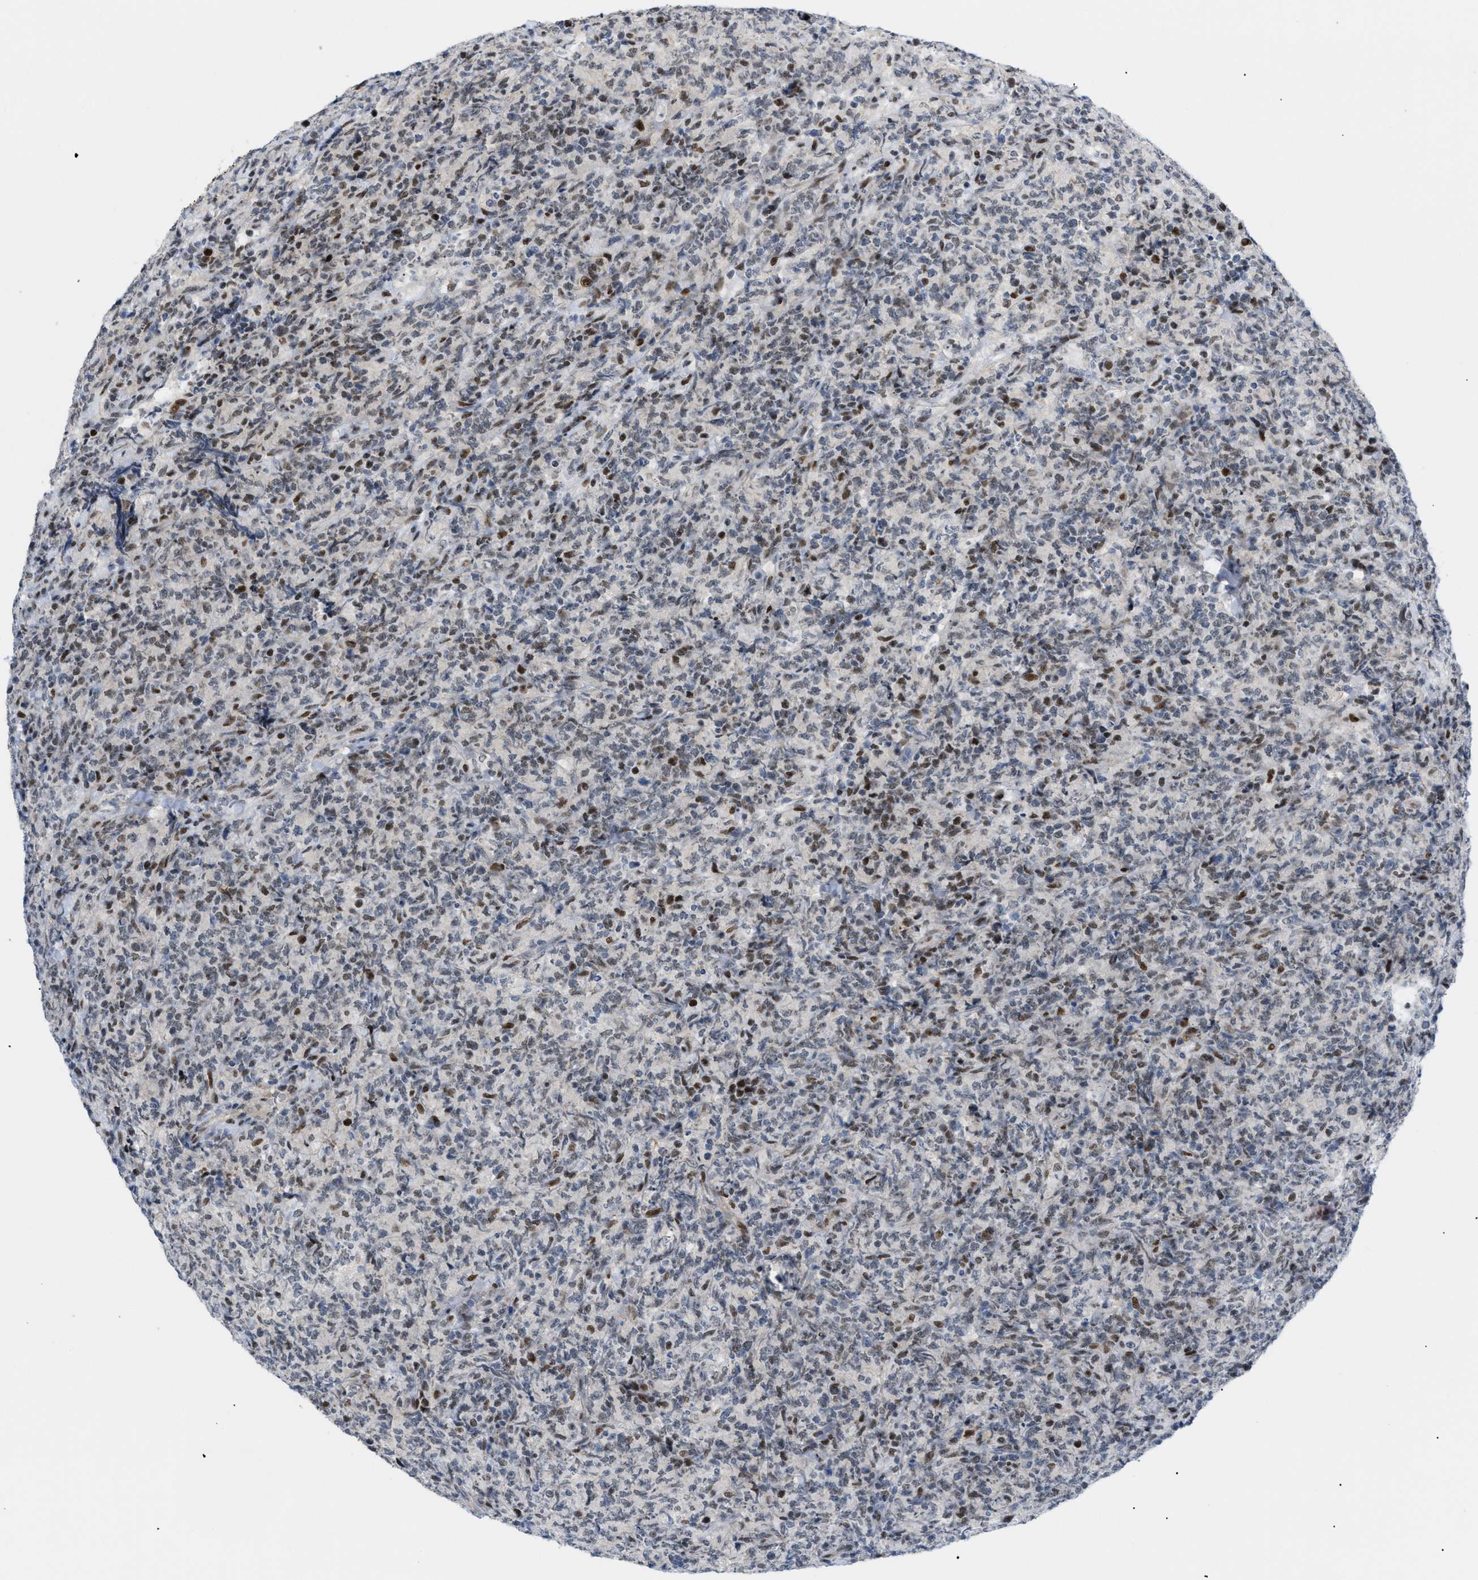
{"staining": {"intensity": "moderate", "quantity": ">75%", "location": "nuclear"}, "tissue": "lymphoma", "cell_type": "Tumor cells", "image_type": "cancer", "snomed": [{"axis": "morphology", "description": "Malignant lymphoma, non-Hodgkin's type, High grade"}, {"axis": "topography", "description": "Tonsil"}], "caption": "High-power microscopy captured an immunohistochemistry (IHC) micrograph of high-grade malignant lymphoma, non-Hodgkin's type, revealing moderate nuclear staining in about >75% of tumor cells.", "gene": "MED1", "patient": {"sex": "female", "age": 36}}